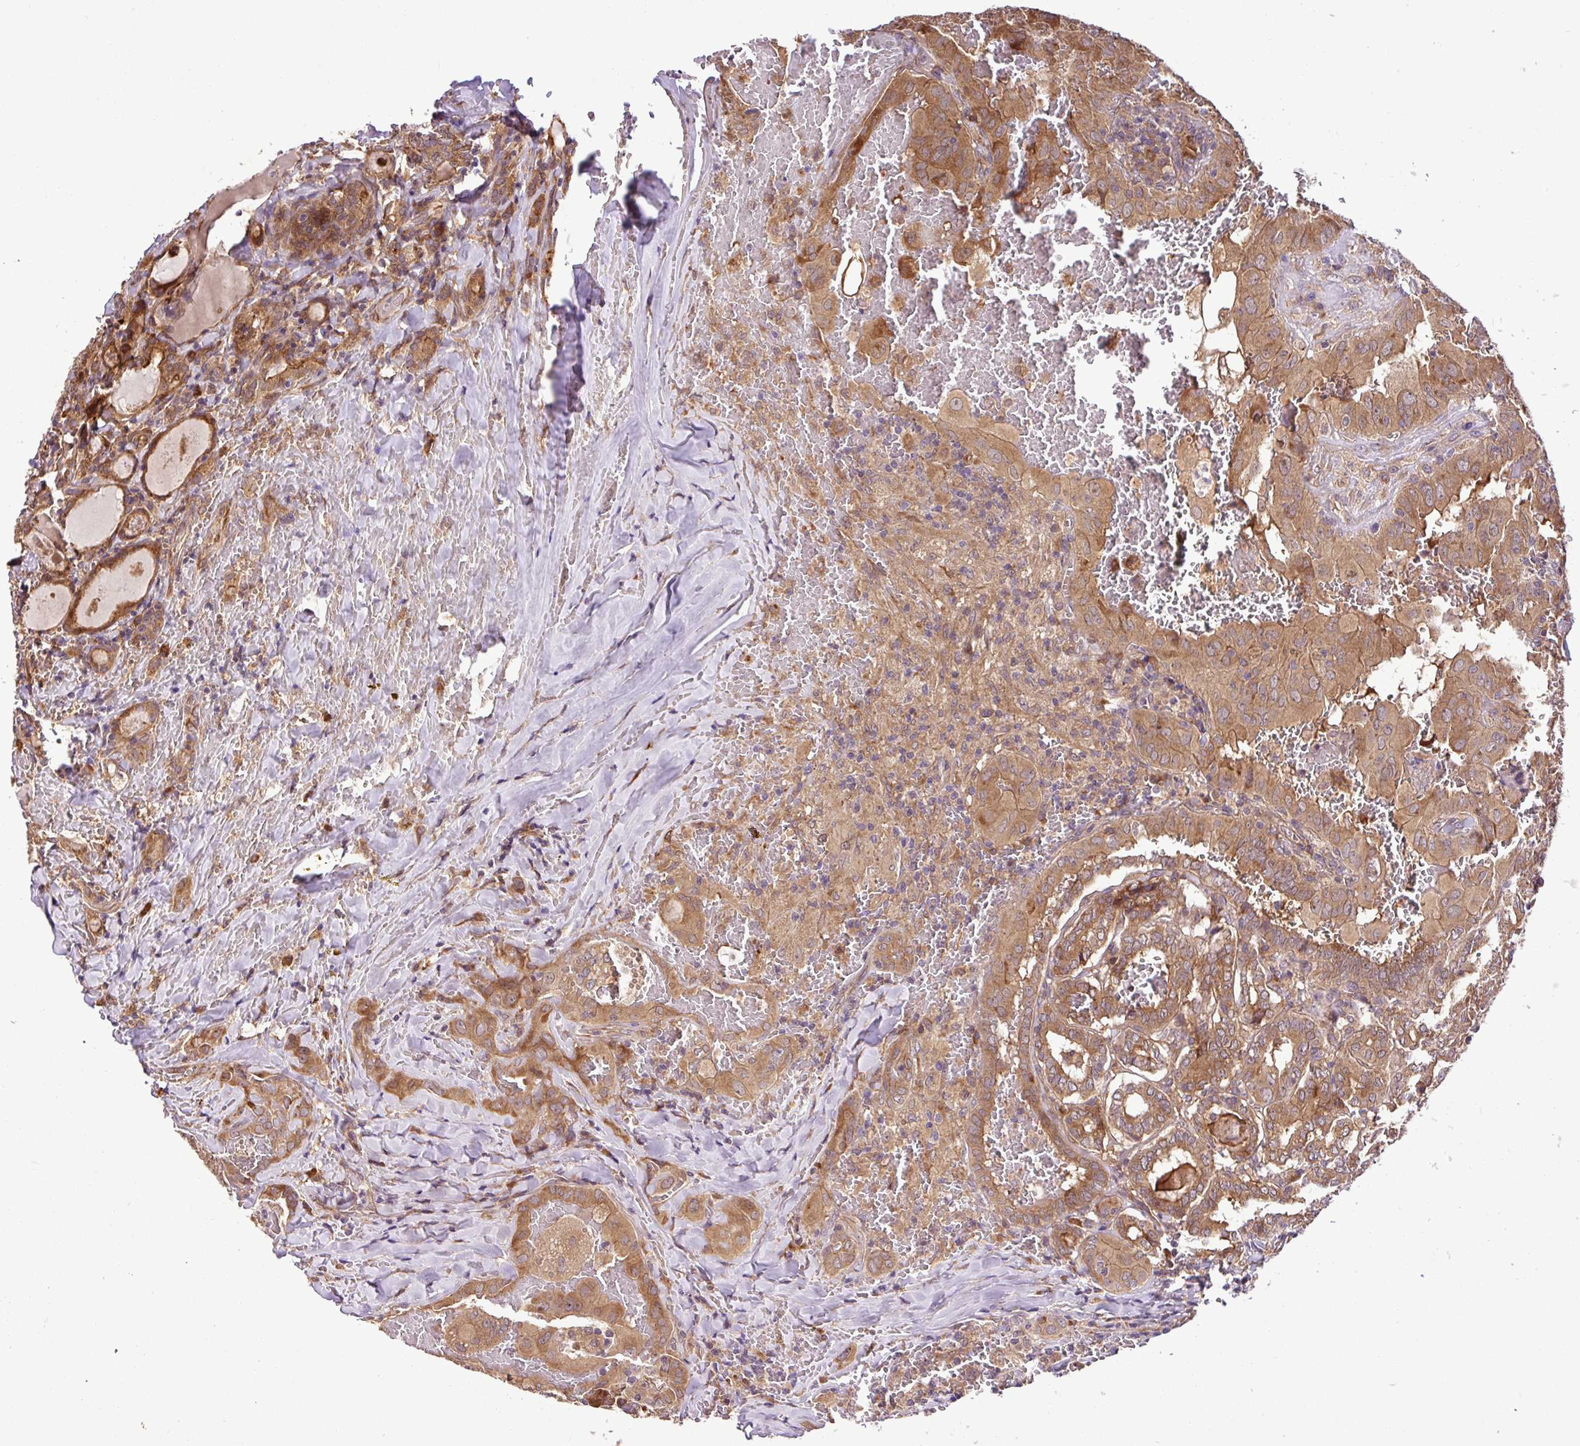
{"staining": {"intensity": "moderate", "quantity": ">75%", "location": "cytoplasmic/membranous"}, "tissue": "thyroid cancer", "cell_type": "Tumor cells", "image_type": "cancer", "snomed": [{"axis": "morphology", "description": "Papillary adenocarcinoma, NOS"}, {"axis": "topography", "description": "Thyroid gland"}], "caption": "IHC of human thyroid papillary adenocarcinoma exhibits medium levels of moderate cytoplasmic/membranous expression in approximately >75% of tumor cells. (brown staining indicates protein expression, while blue staining denotes nuclei).", "gene": "DLGAP4", "patient": {"sex": "female", "age": 72}}